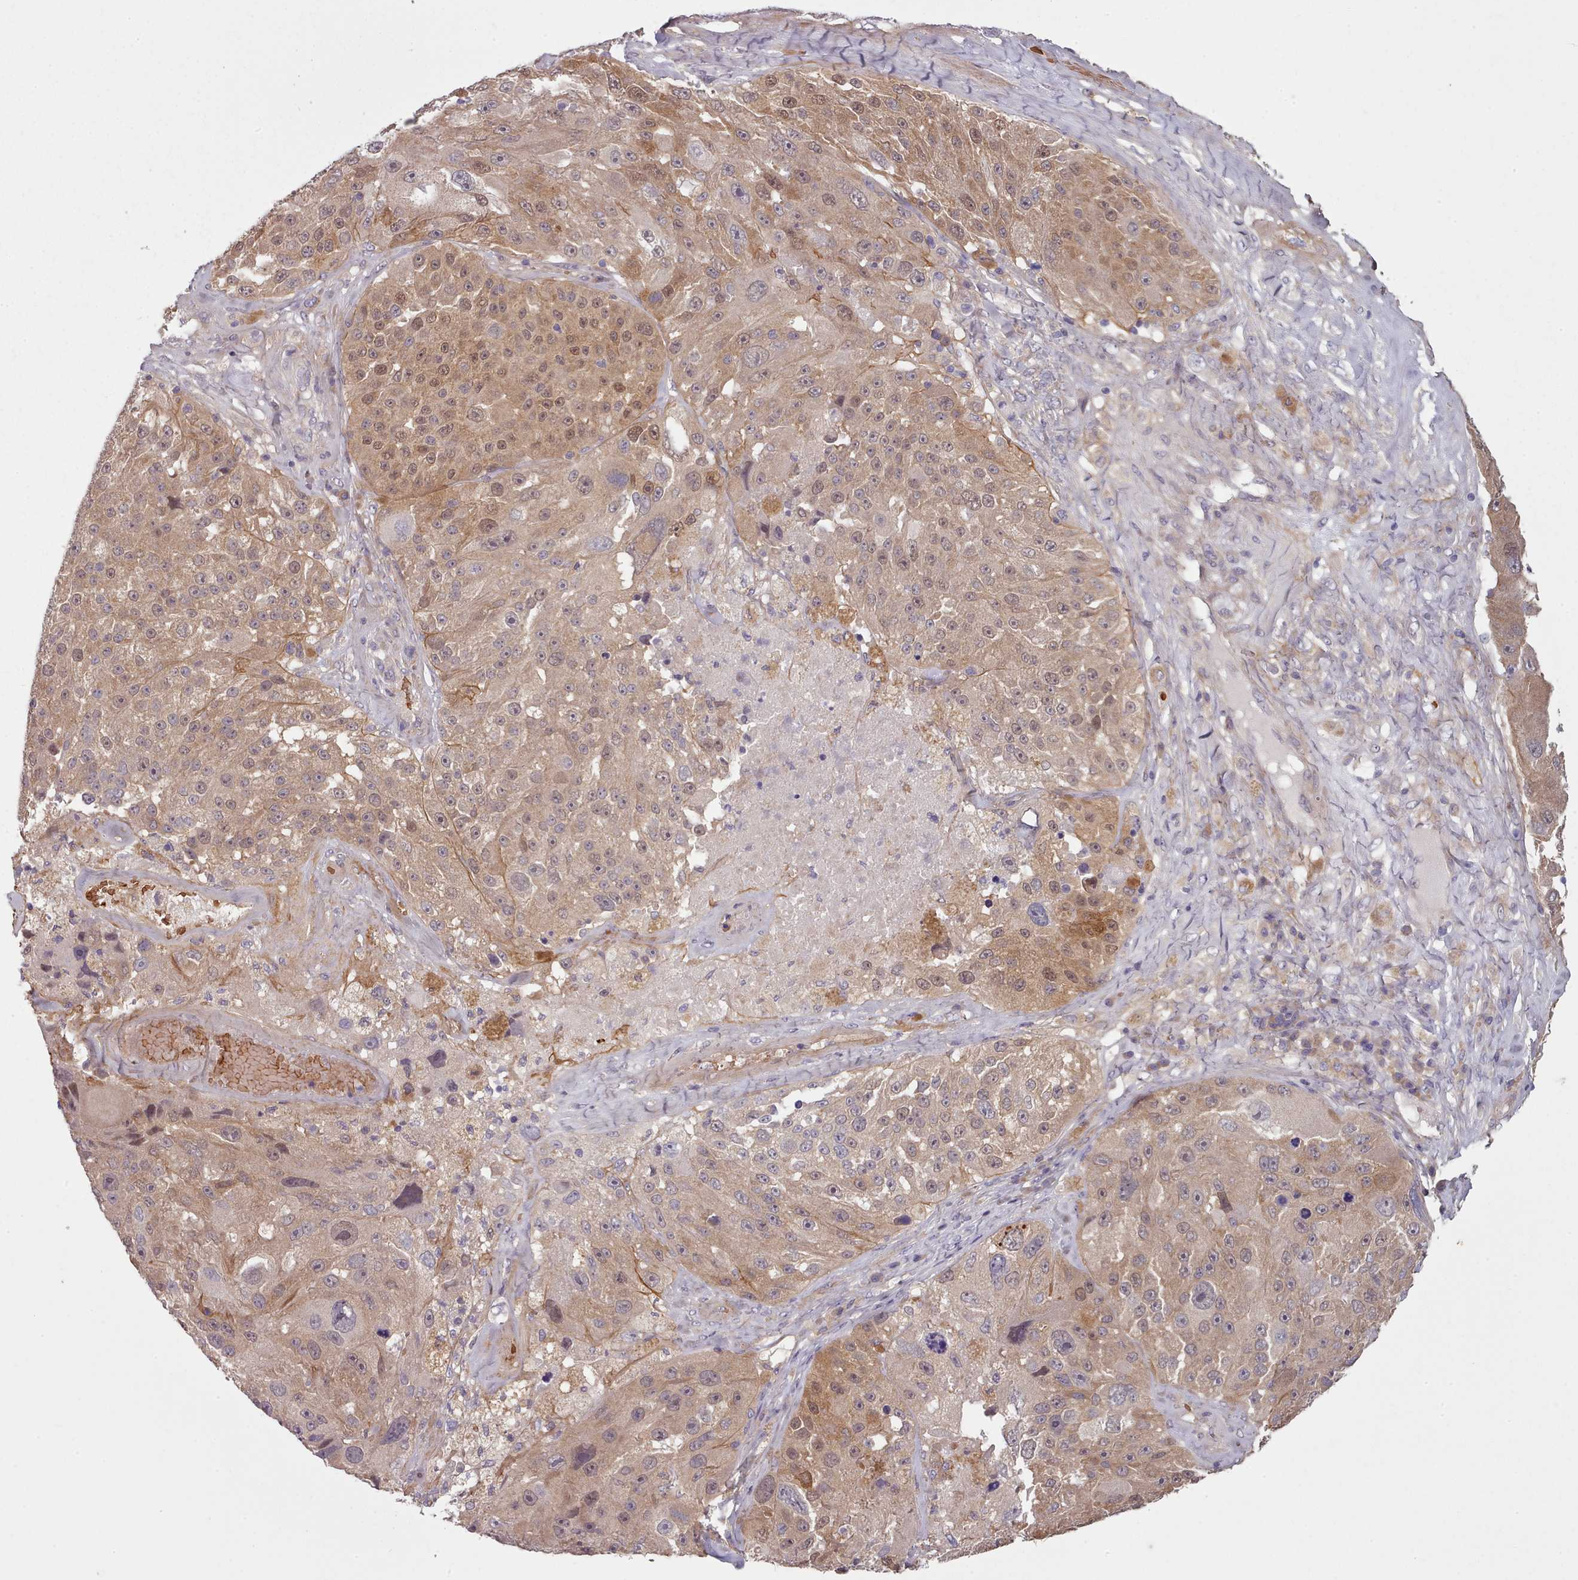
{"staining": {"intensity": "moderate", "quantity": "25%-75%", "location": "cytoplasmic/membranous,nuclear"}, "tissue": "melanoma", "cell_type": "Tumor cells", "image_type": "cancer", "snomed": [{"axis": "morphology", "description": "Malignant melanoma, Metastatic site"}, {"axis": "topography", "description": "Lymph node"}], "caption": "Brown immunohistochemical staining in human melanoma displays moderate cytoplasmic/membranous and nuclear staining in approximately 25%-75% of tumor cells. (DAB = brown stain, brightfield microscopy at high magnification).", "gene": "CLNS1A", "patient": {"sex": "male", "age": 62}}